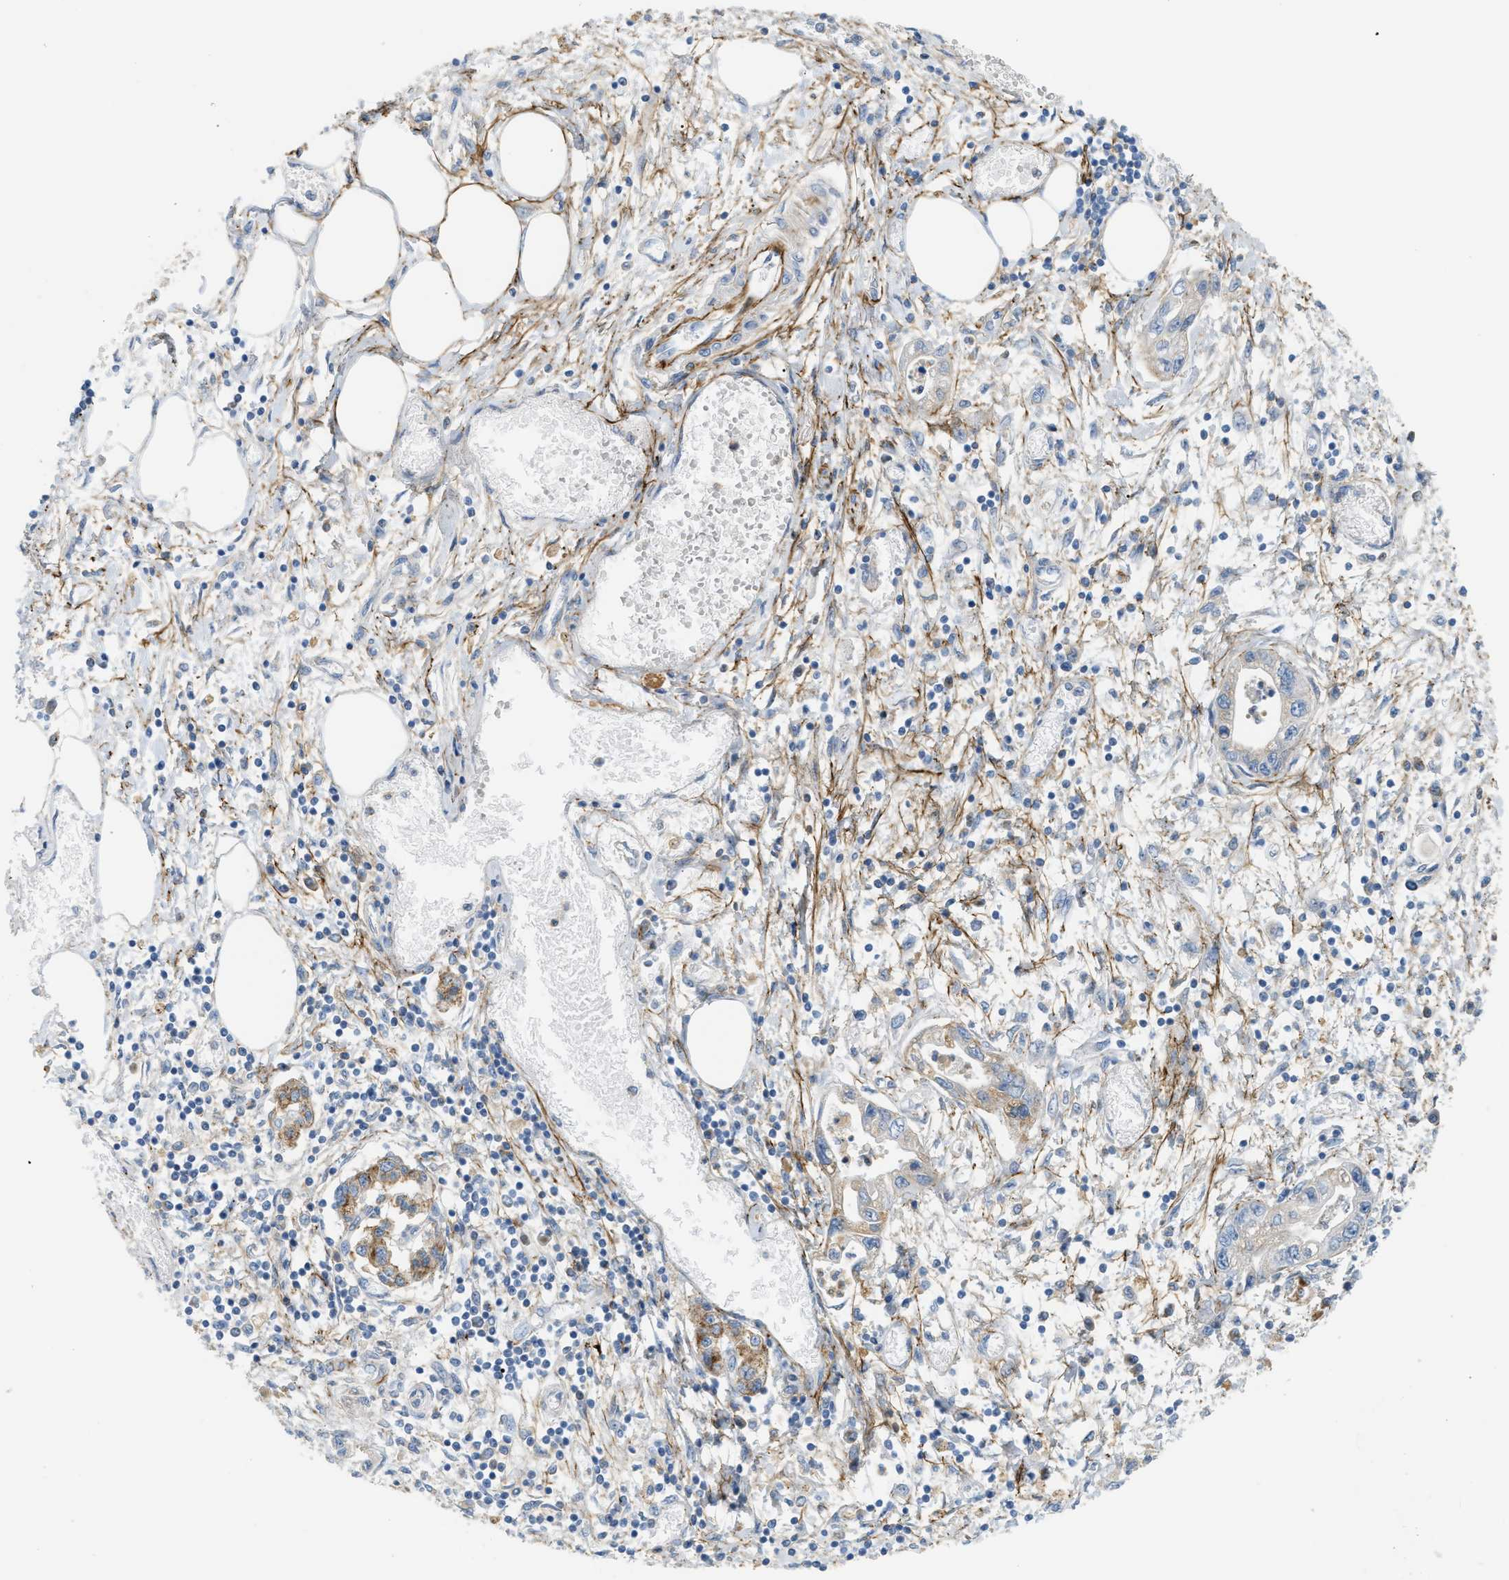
{"staining": {"intensity": "moderate", "quantity": "<25%", "location": "cytoplasmic/membranous"}, "tissue": "pancreatic cancer", "cell_type": "Tumor cells", "image_type": "cancer", "snomed": [{"axis": "morphology", "description": "Adenocarcinoma, NOS"}, {"axis": "topography", "description": "Pancreas"}], "caption": "Pancreatic adenocarcinoma stained with a brown dye reveals moderate cytoplasmic/membranous positive expression in approximately <25% of tumor cells.", "gene": "LMBRD1", "patient": {"sex": "male", "age": 56}}